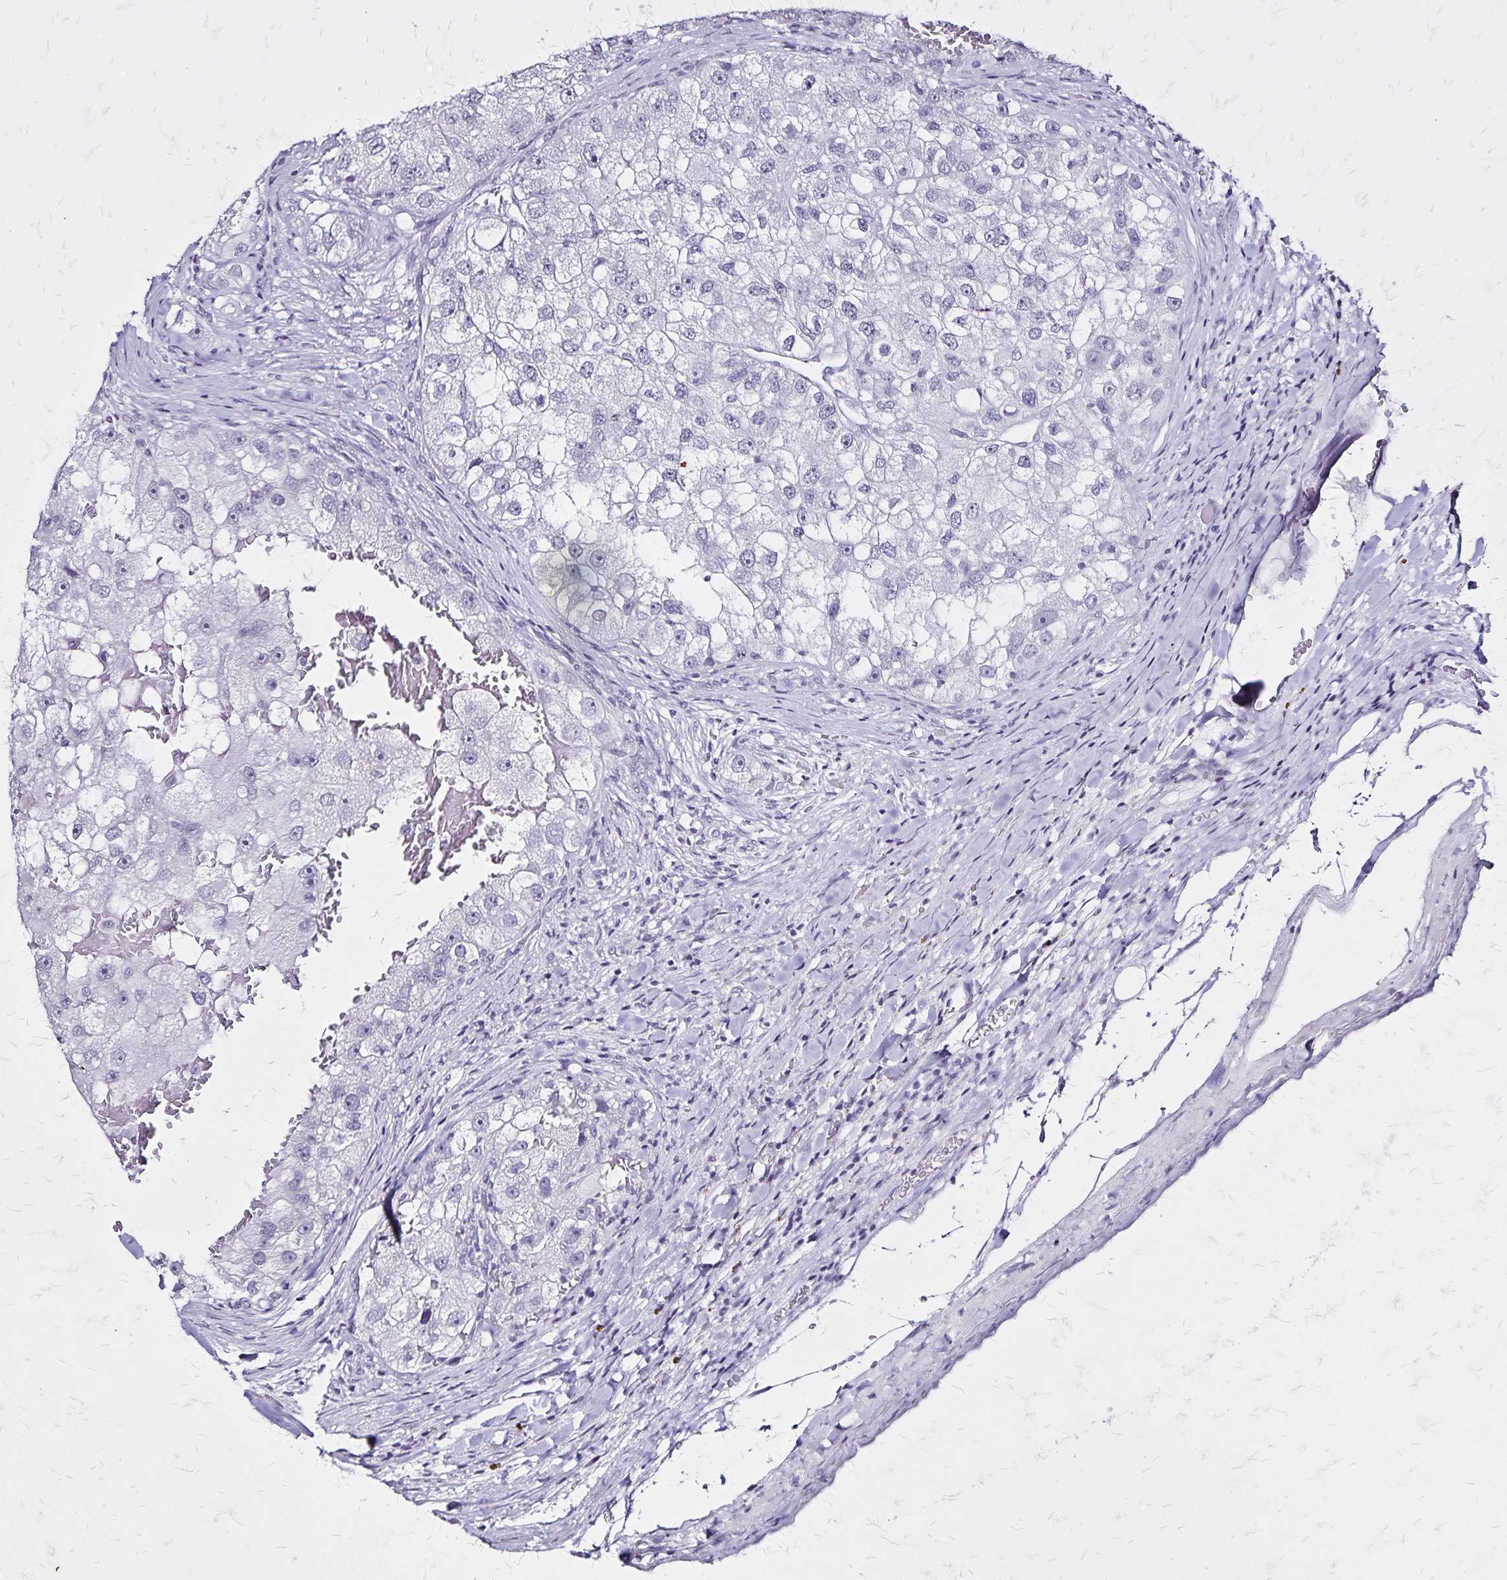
{"staining": {"intensity": "negative", "quantity": "none", "location": "none"}, "tissue": "renal cancer", "cell_type": "Tumor cells", "image_type": "cancer", "snomed": [{"axis": "morphology", "description": "Adenocarcinoma, NOS"}, {"axis": "topography", "description": "Kidney"}], "caption": "The histopathology image demonstrates no significant expression in tumor cells of renal cancer. (DAB (3,3'-diaminobenzidine) immunohistochemistry (IHC) with hematoxylin counter stain).", "gene": "KRT2", "patient": {"sex": "male", "age": 63}}